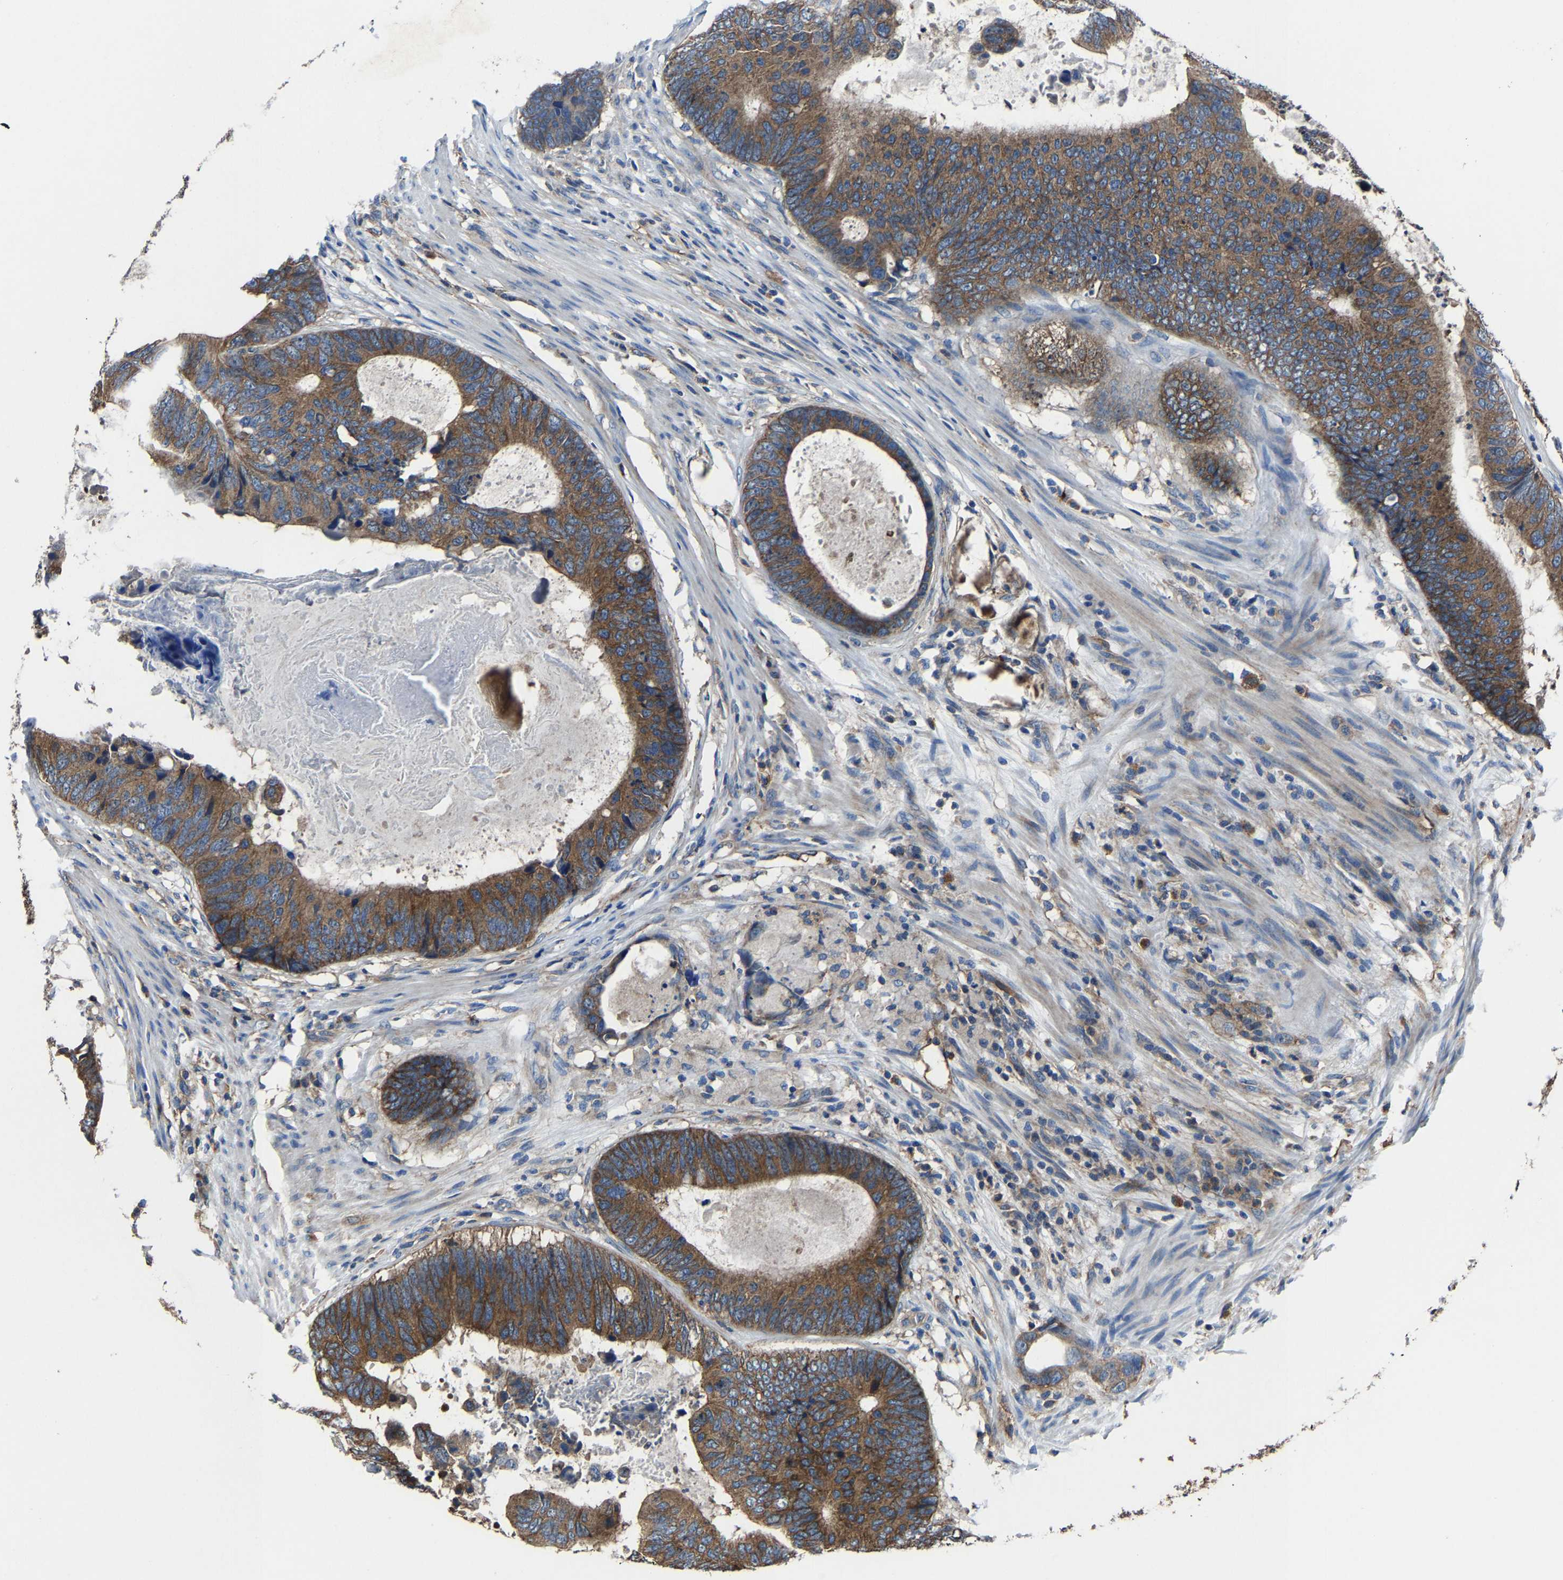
{"staining": {"intensity": "moderate", "quantity": ">75%", "location": "cytoplasmic/membranous"}, "tissue": "colorectal cancer", "cell_type": "Tumor cells", "image_type": "cancer", "snomed": [{"axis": "morphology", "description": "Adenocarcinoma, NOS"}, {"axis": "topography", "description": "Colon"}], "caption": "Immunohistochemistry staining of colorectal cancer (adenocarcinoma), which displays medium levels of moderate cytoplasmic/membranous staining in approximately >75% of tumor cells indicating moderate cytoplasmic/membranous protein expression. The staining was performed using DAB (brown) for protein detection and nuclei were counterstained in hematoxylin (blue).", "gene": "KIAA1958", "patient": {"sex": "male", "age": 56}}